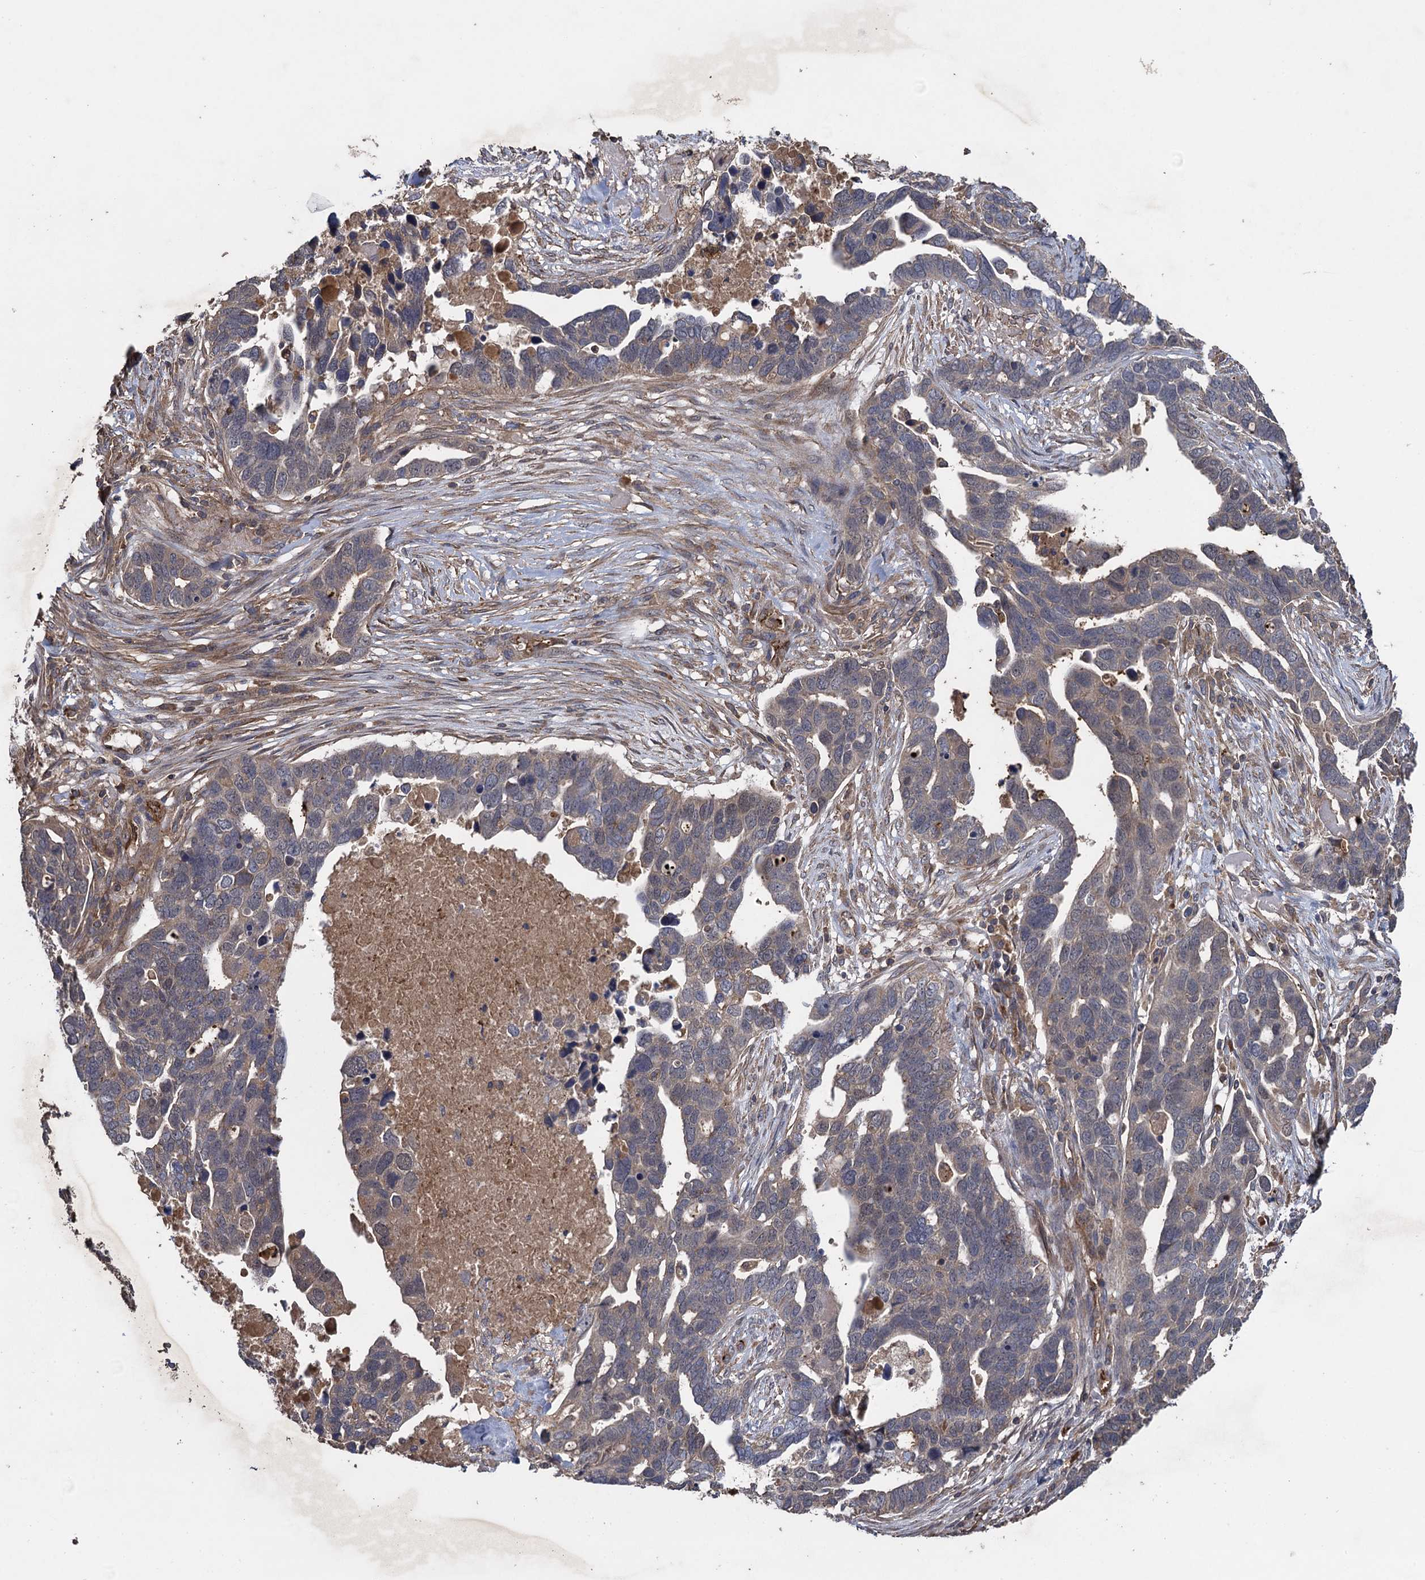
{"staining": {"intensity": "weak", "quantity": "<25%", "location": "cytoplasmic/membranous"}, "tissue": "ovarian cancer", "cell_type": "Tumor cells", "image_type": "cancer", "snomed": [{"axis": "morphology", "description": "Cystadenocarcinoma, serous, NOS"}, {"axis": "topography", "description": "Ovary"}], "caption": "Immunohistochemistry image of human serous cystadenocarcinoma (ovarian) stained for a protein (brown), which exhibits no staining in tumor cells.", "gene": "TXNDC11", "patient": {"sex": "female", "age": 54}}